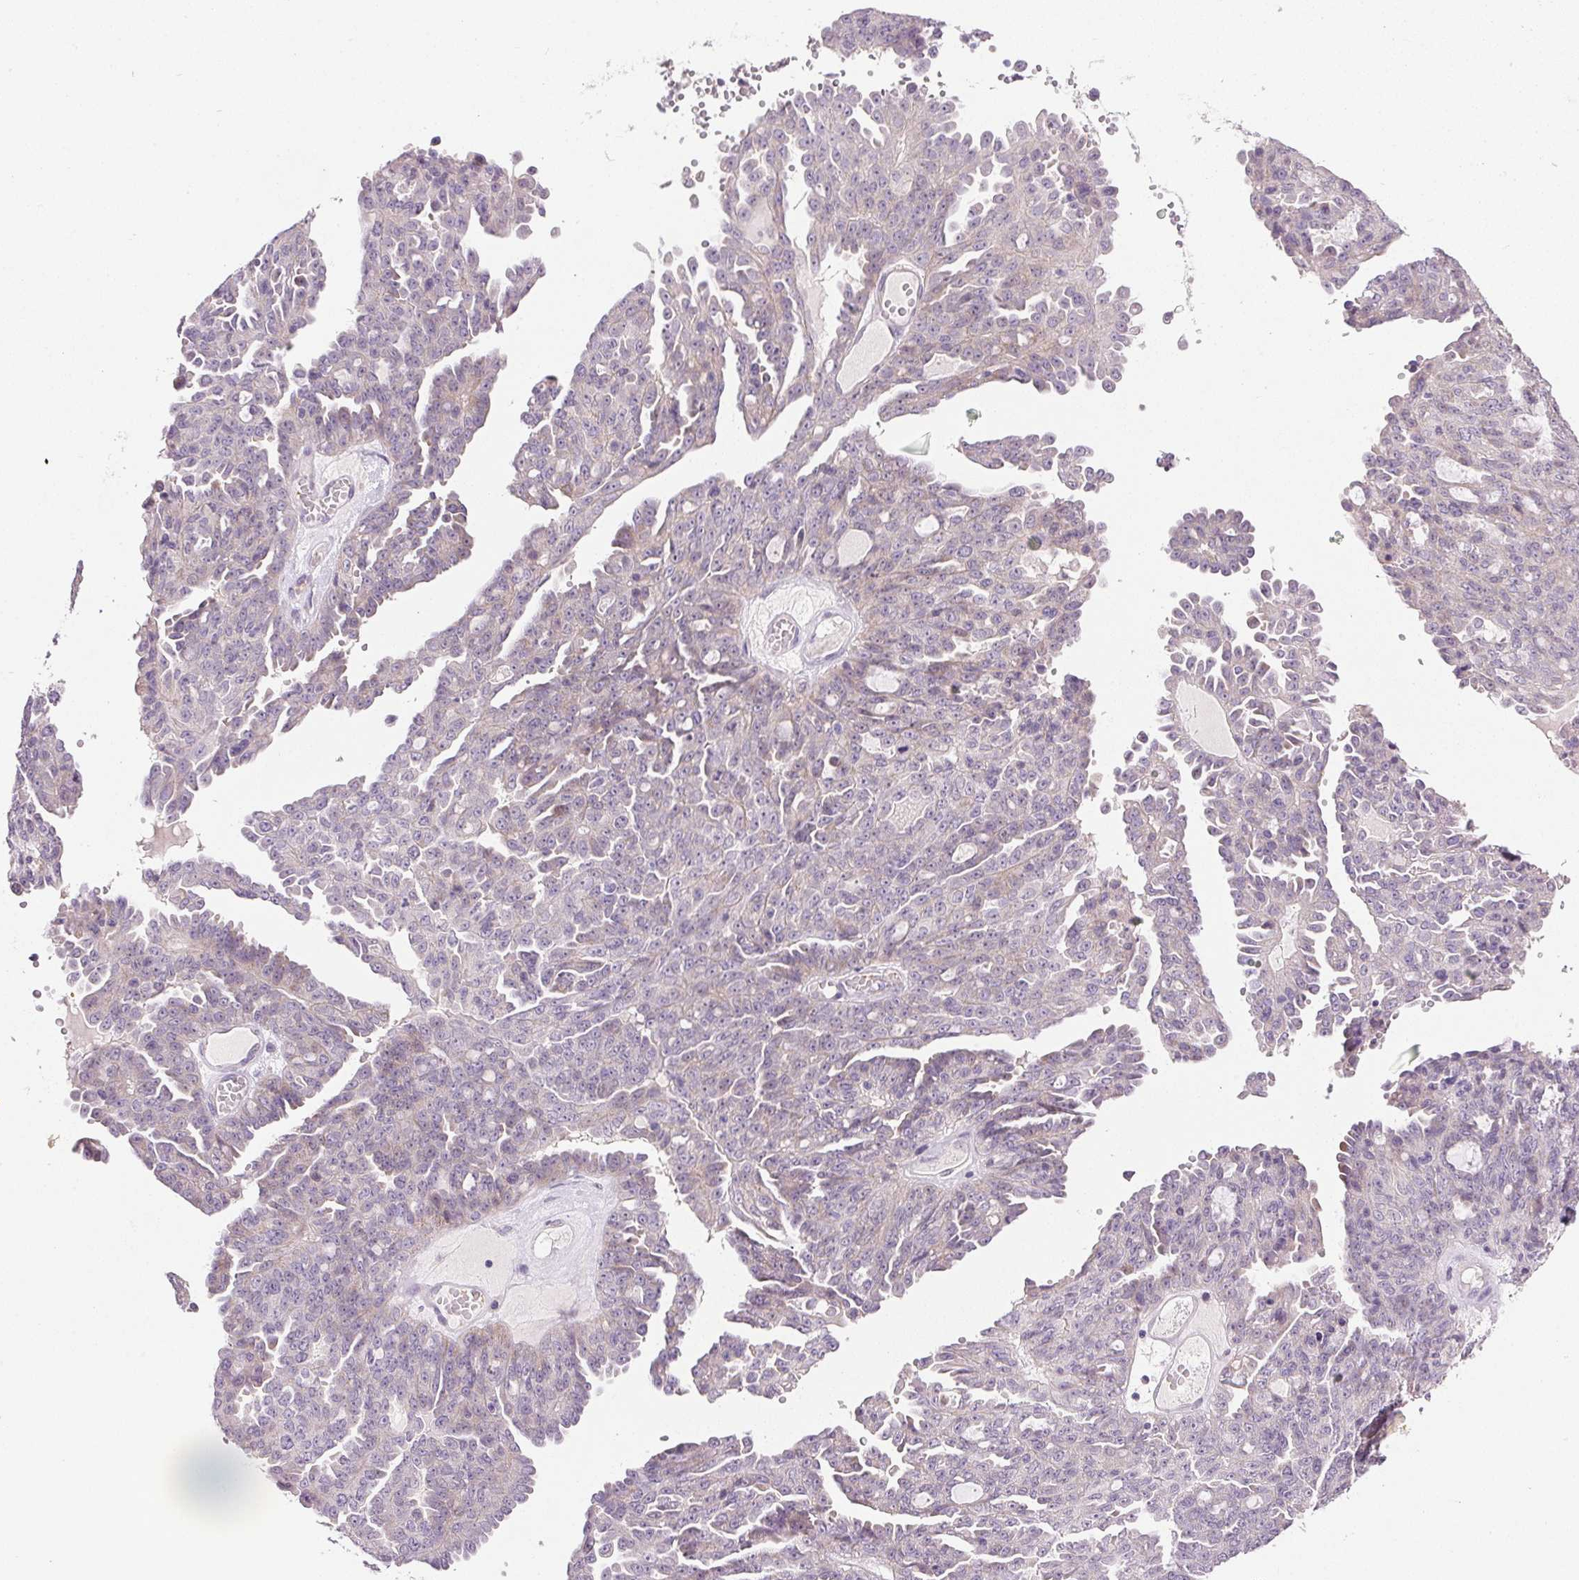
{"staining": {"intensity": "negative", "quantity": "none", "location": "none"}, "tissue": "ovarian cancer", "cell_type": "Tumor cells", "image_type": "cancer", "snomed": [{"axis": "morphology", "description": "Cystadenocarcinoma, serous, NOS"}, {"axis": "topography", "description": "Ovary"}], "caption": "Immunohistochemistry image of human serous cystadenocarcinoma (ovarian) stained for a protein (brown), which reveals no expression in tumor cells. Nuclei are stained in blue.", "gene": "PRL", "patient": {"sex": "female", "age": 71}}